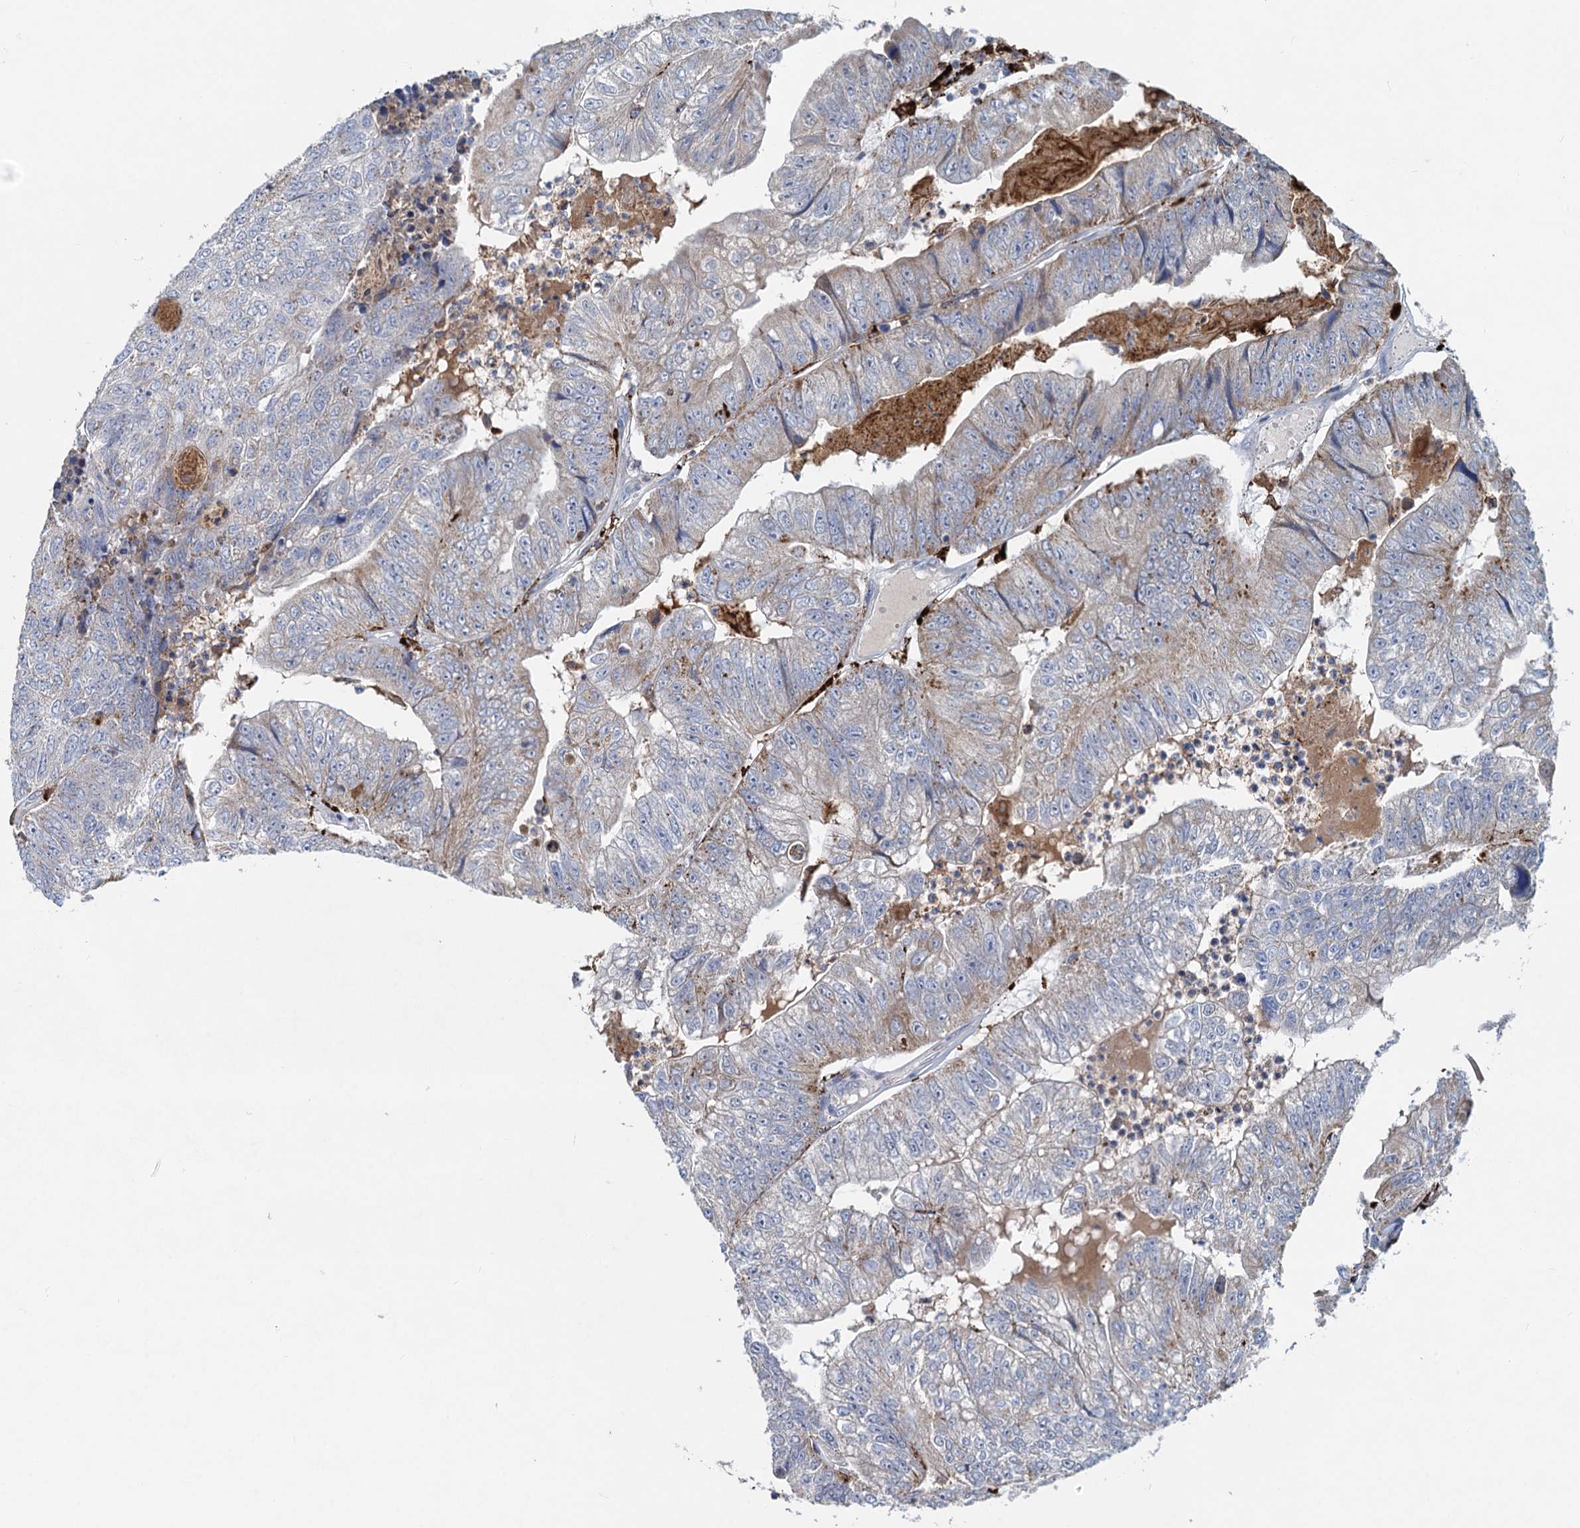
{"staining": {"intensity": "weak", "quantity": "<25%", "location": "cytoplasmic/membranous"}, "tissue": "colorectal cancer", "cell_type": "Tumor cells", "image_type": "cancer", "snomed": [{"axis": "morphology", "description": "Adenocarcinoma, NOS"}, {"axis": "topography", "description": "Colon"}], "caption": "Tumor cells show no significant protein staining in colorectal adenocarcinoma.", "gene": "ANKS3", "patient": {"sex": "female", "age": 67}}